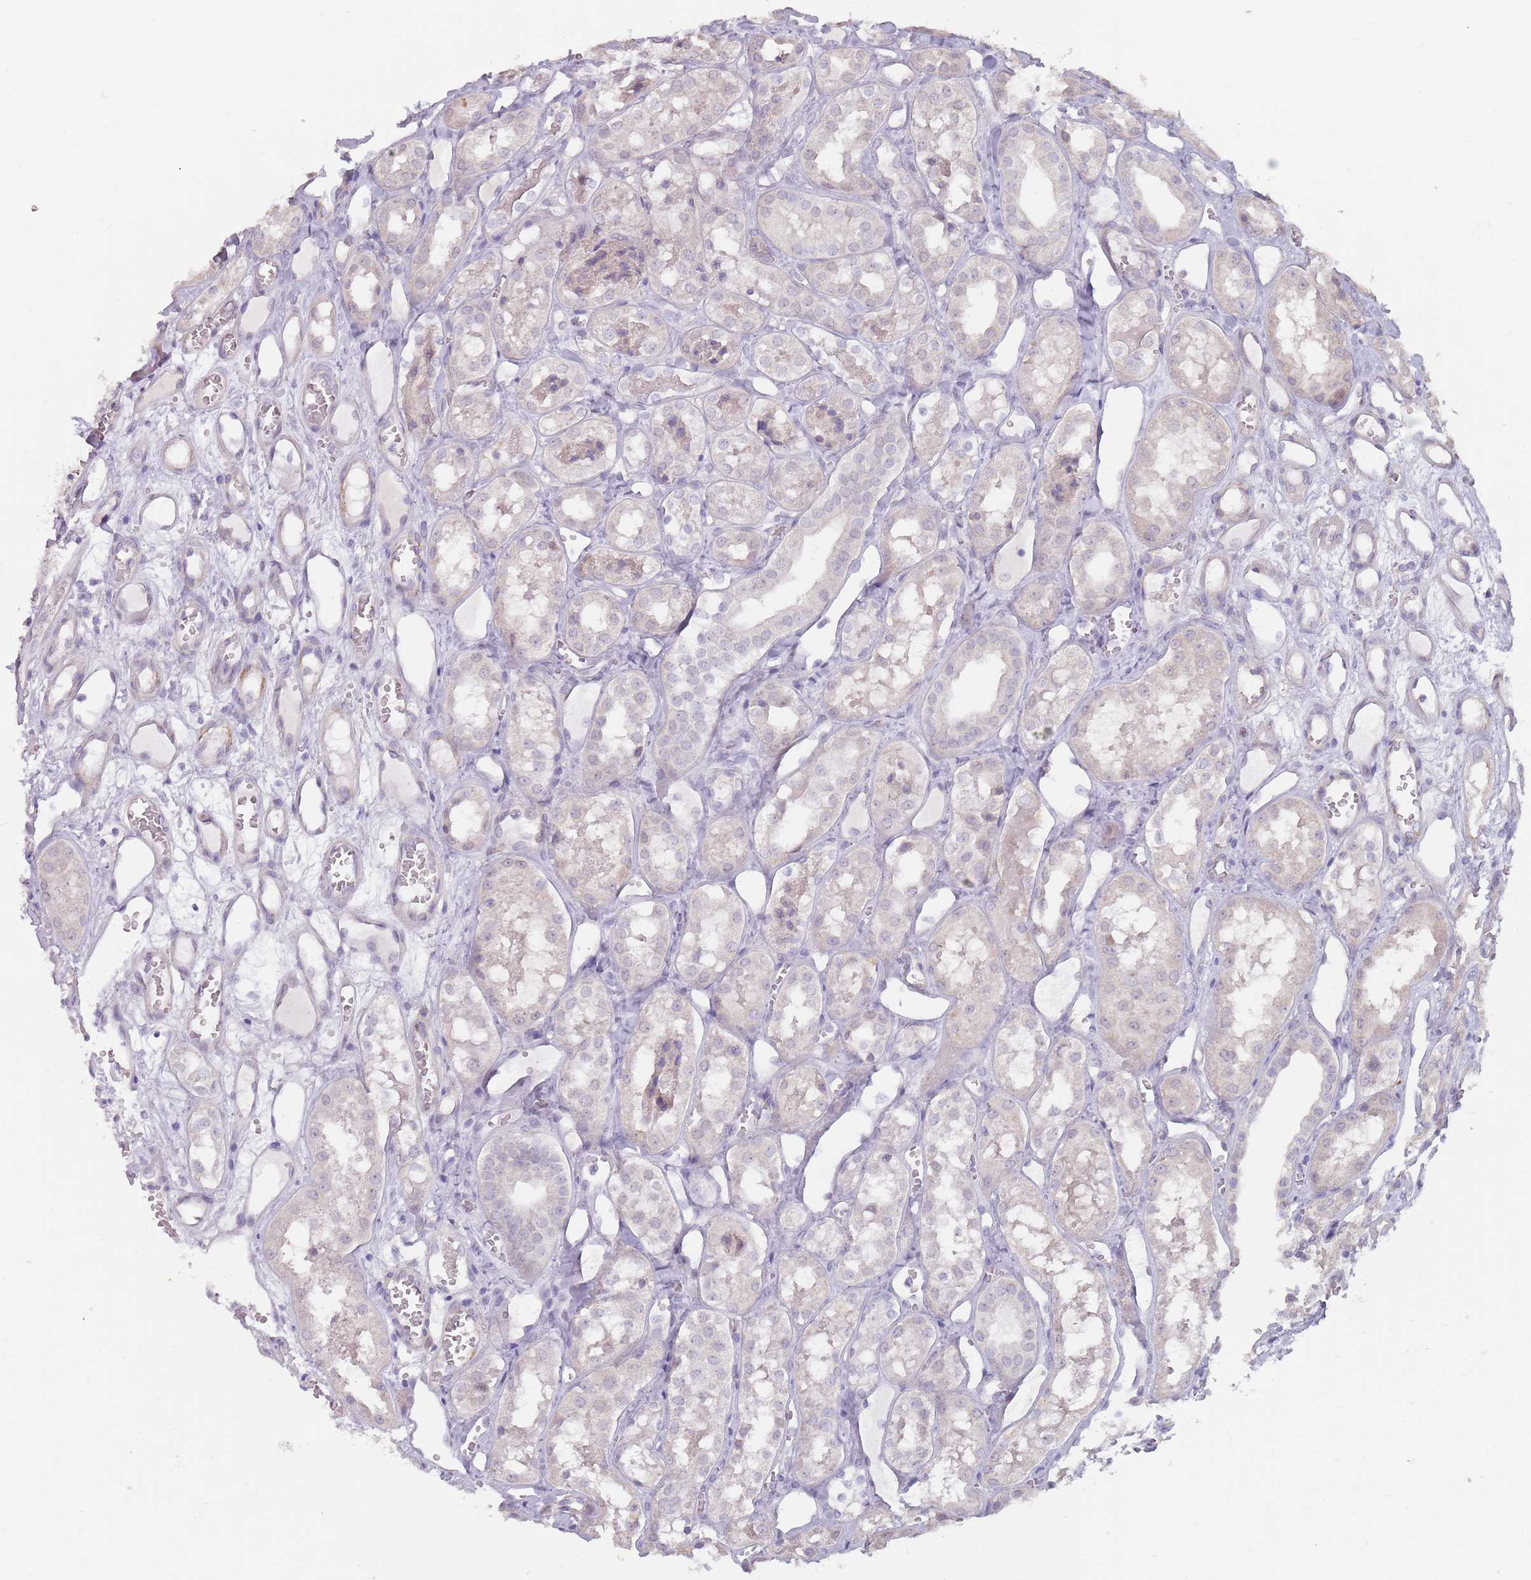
{"staining": {"intensity": "negative", "quantity": "none", "location": "none"}, "tissue": "kidney", "cell_type": "Cells in glomeruli", "image_type": "normal", "snomed": [{"axis": "morphology", "description": "Normal tissue, NOS"}, {"axis": "topography", "description": "Kidney"}], "caption": "Immunohistochemistry of benign kidney demonstrates no staining in cells in glomeruli.", "gene": "DXO", "patient": {"sex": "male", "age": 16}}